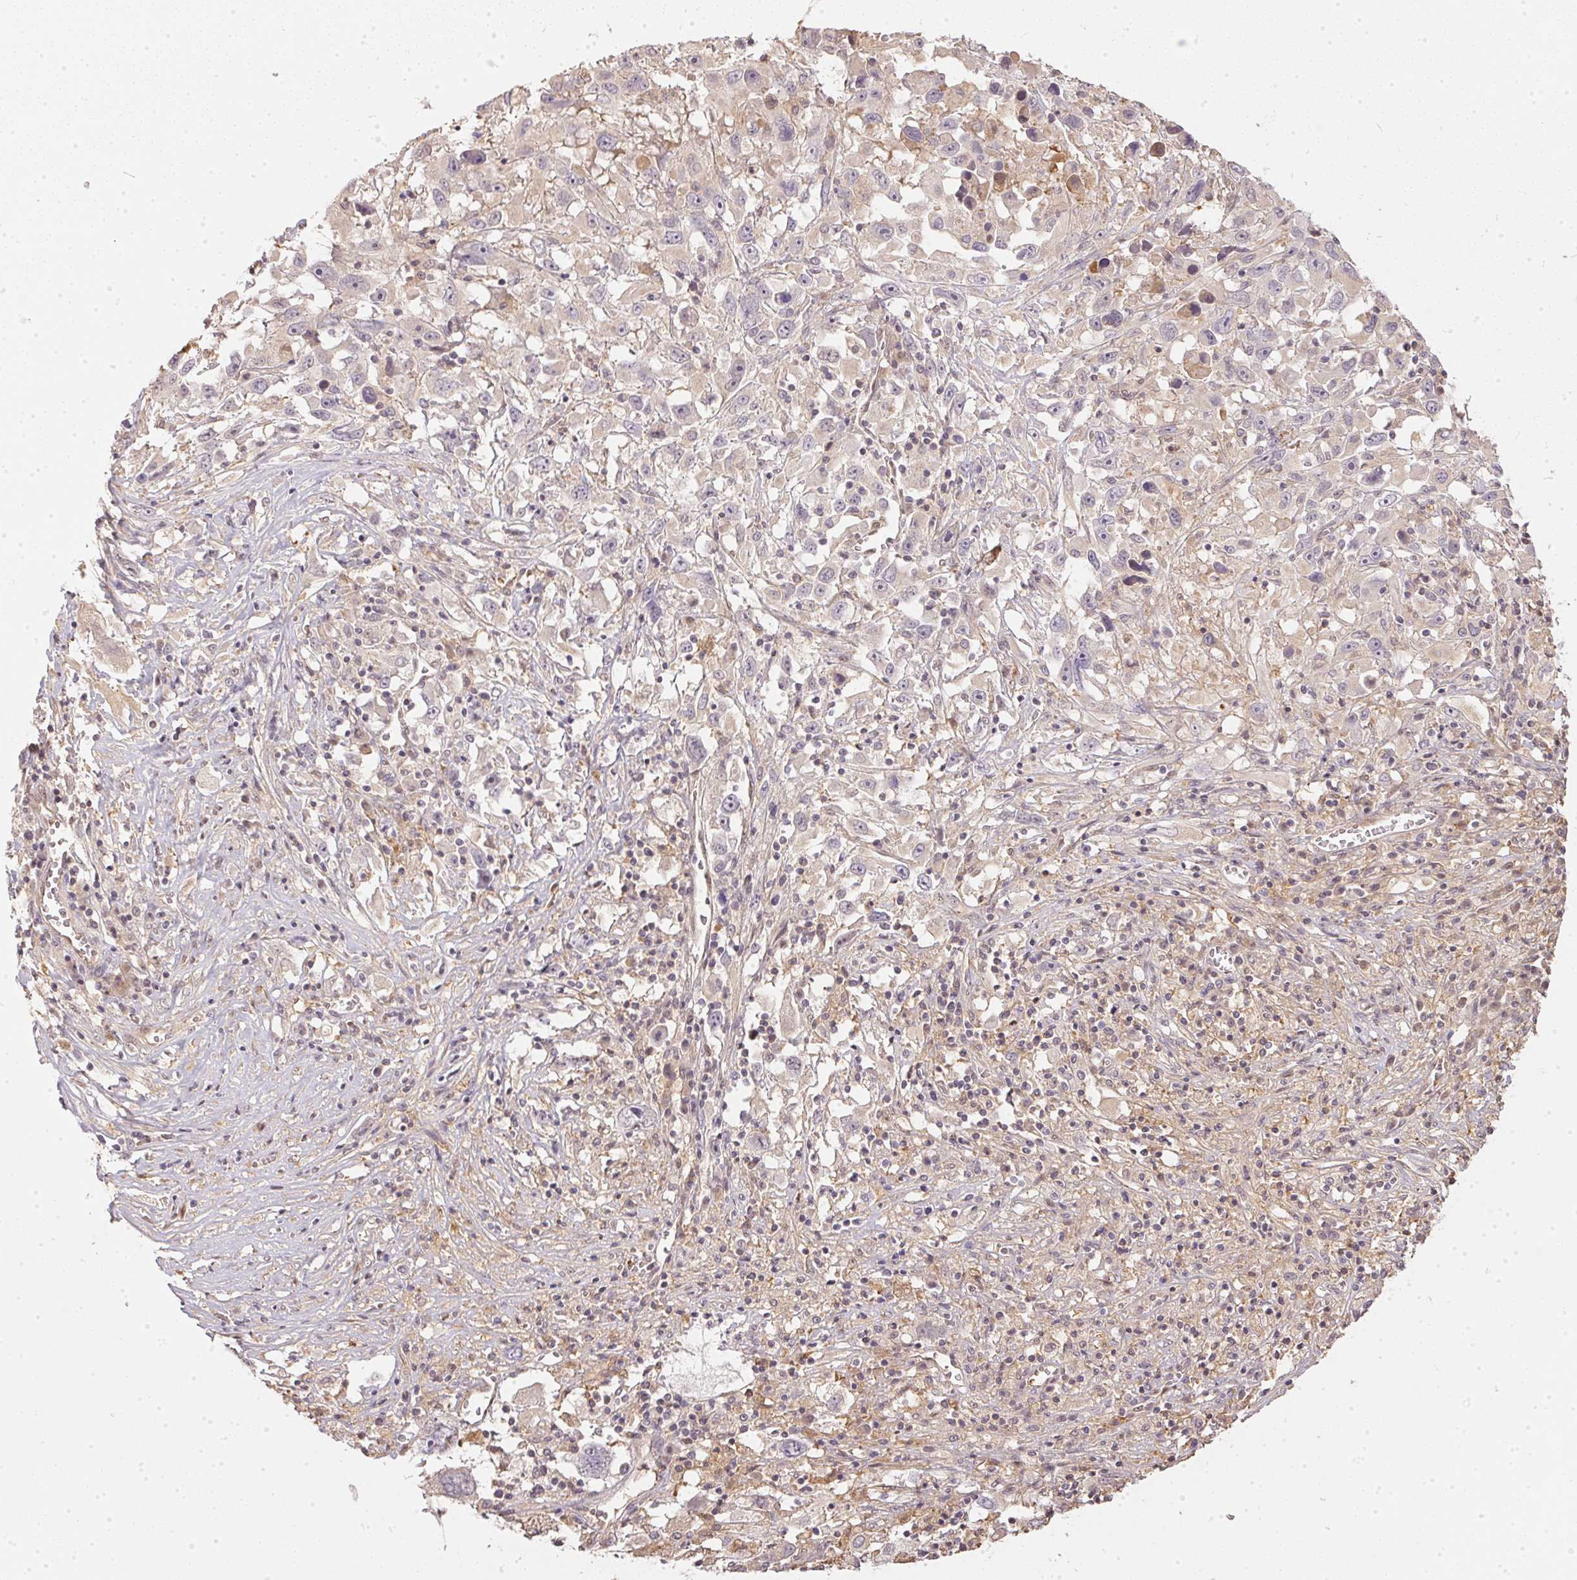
{"staining": {"intensity": "negative", "quantity": "none", "location": "none"}, "tissue": "melanoma", "cell_type": "Tumor cells", "image_type": "cancer", "snomed": [{"axis": "morphology", "description": "Malignant melanoma, Metastatic site"}, {"axis": "topography", "description": "Soft tissue"}], "caption": "Immunohistochemistry (IHC) photomicrograph of neoplastic tissue: human melanoma stained with DAB (3,3'-diaminobenzidine) demonstrates no significant protein staining in tumor cells. Nuclei are stained in blue.", "gene": "BLMH", "patient": {"sex": "male", "age": 50}}